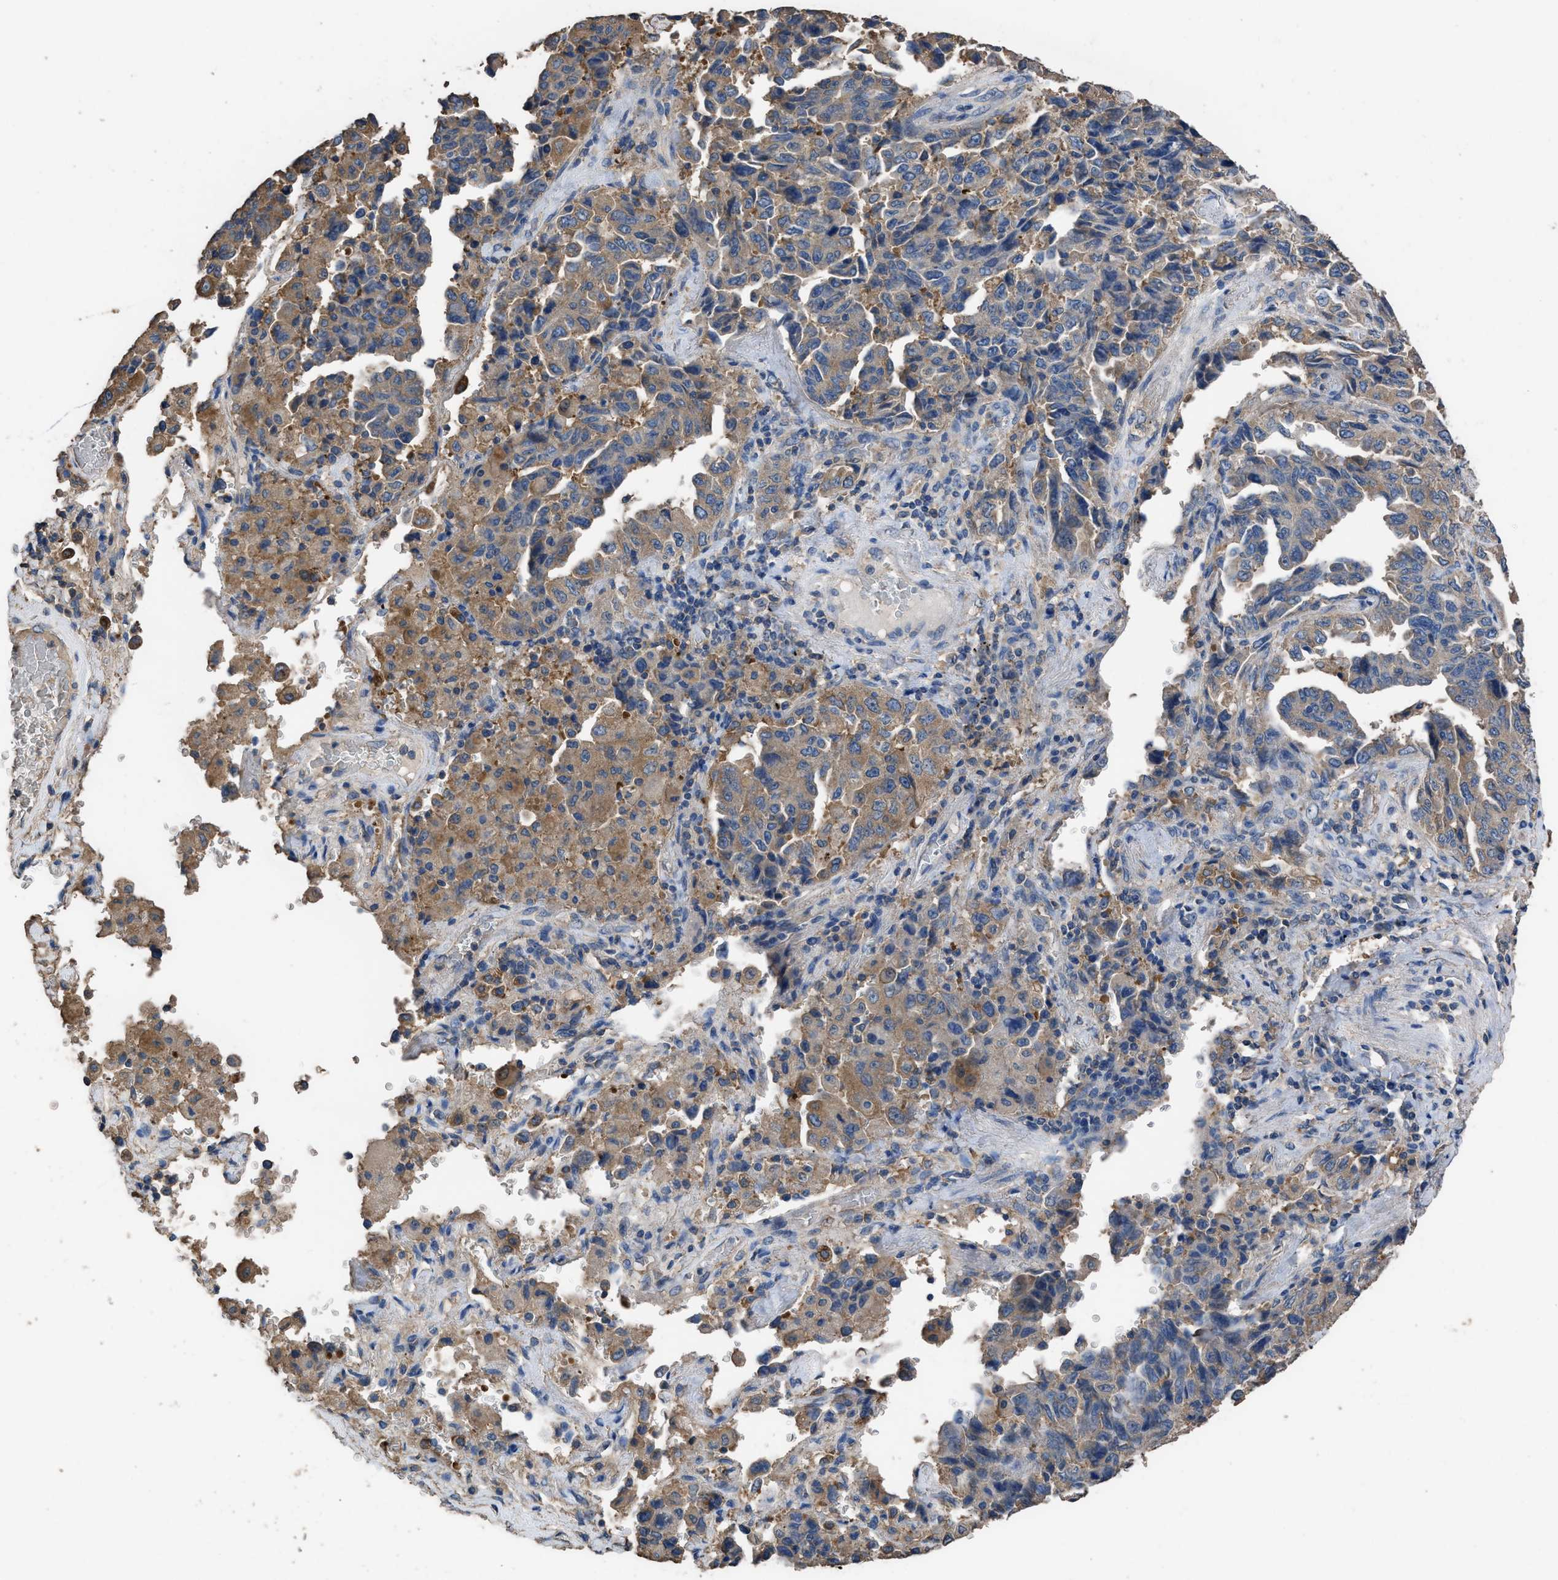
{"staining": {"intensity": "weak", "quantity": "25%-75%", "location": "cytoplasmic/membranous"}, "tissue": "lung cancer", "cell_type": "Tumor cells", "image_type": "cancer", "snomed": [{"axis": "morphology", "description": "Adenocarcinoma, NOS"}, {"axis": "topography", "description": "Lung"}], "caption": "Tumor cells demonstrate low levels of weak cytoplasmic/membranous expression in about 25%-75% of cells in human lung adenocarcinoma. Immunohistochemistry (ihc) stains the protein in brown and the nuclei are stained blue.", "gene": "ITSN1", "patient": {"sex": "female", "age": 51}}